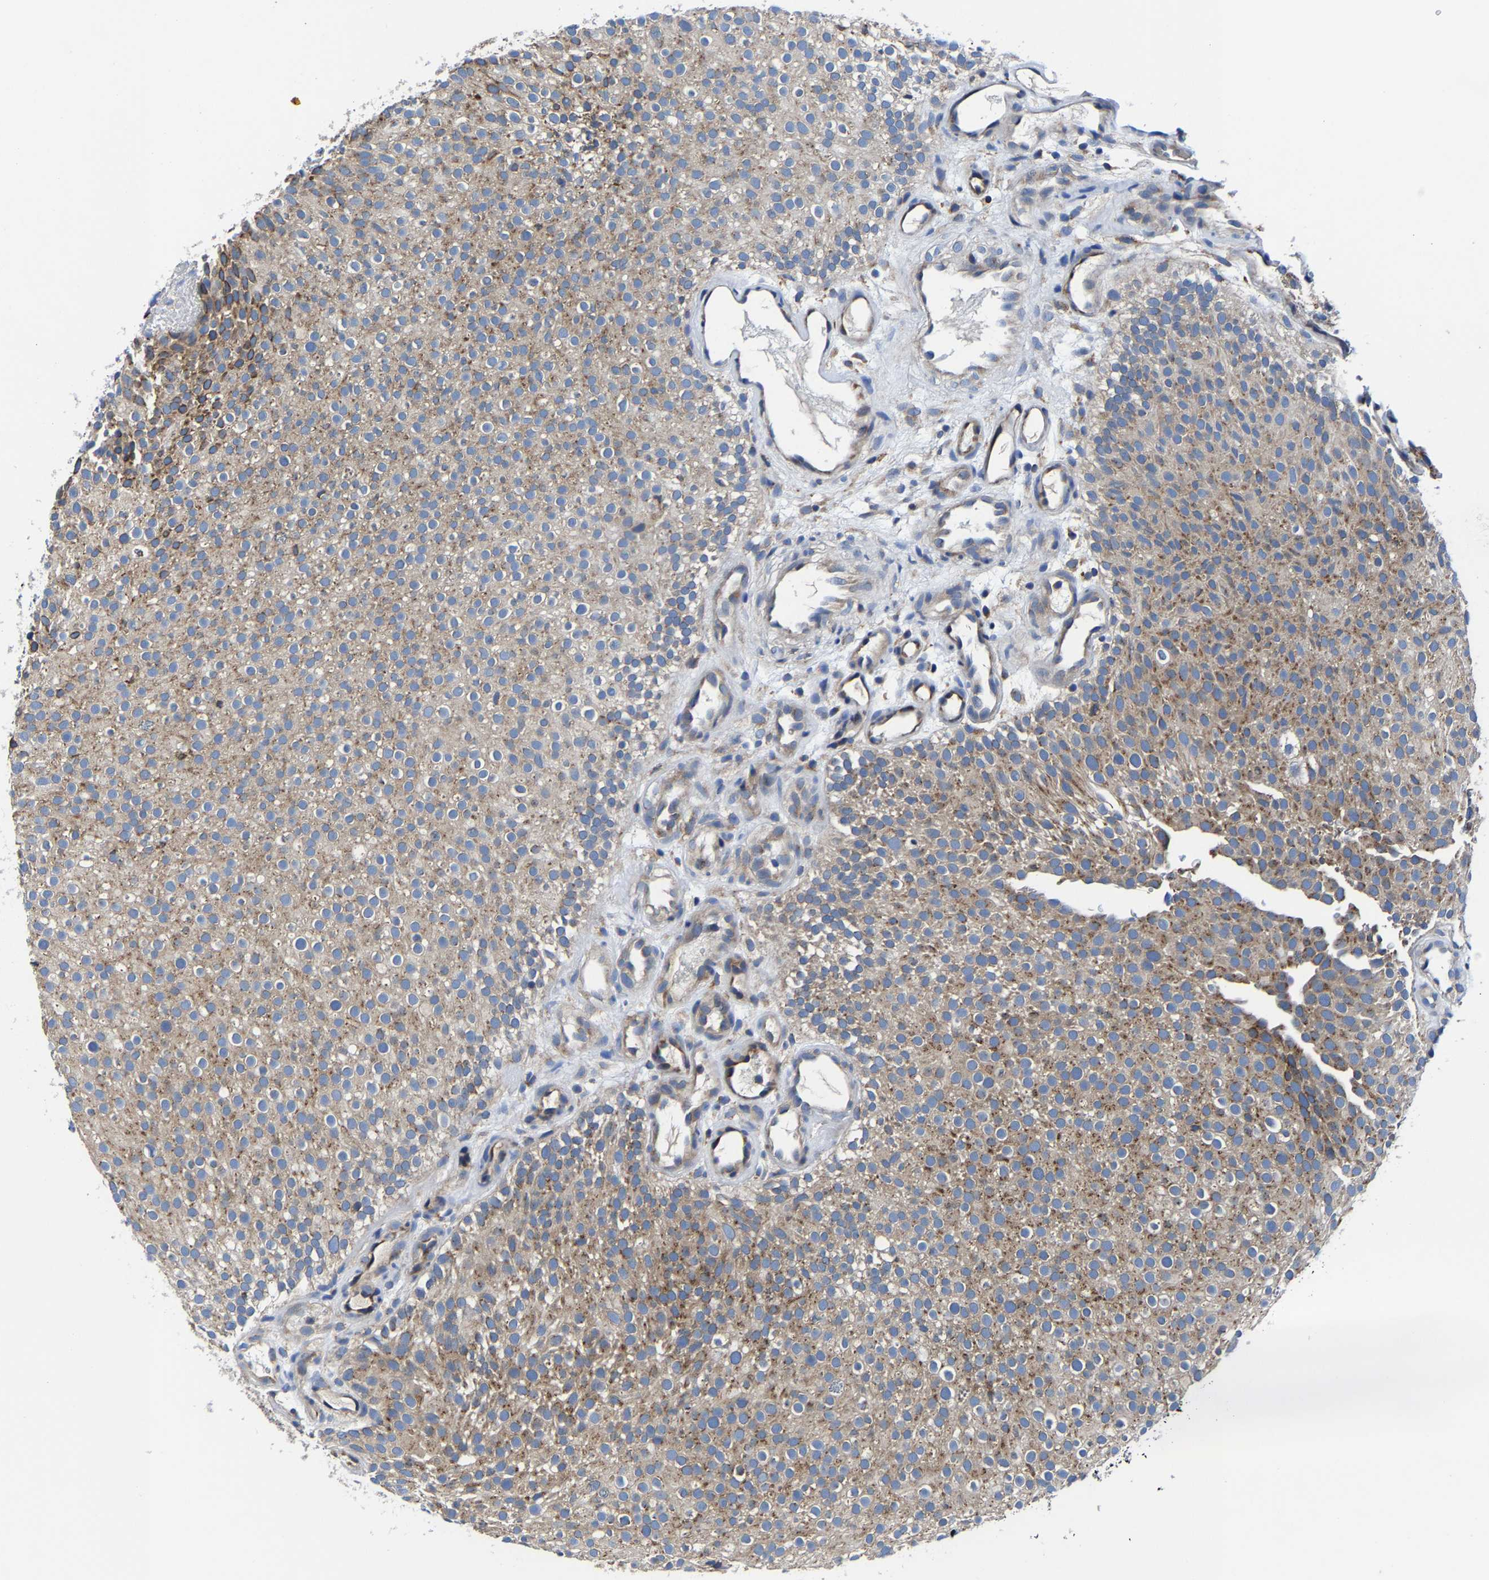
{"staining": {"intensity": "strong", "quantity": "<25%", "location": "cytoplasmic/membranous"}, "tissue": "urothelial cancer", "cell_type": "Tumor cells", "image_type": "cancer", "snomed": [{"axis": "morphology", "description": "Urothelial carcinoma, Low grade"}, {"axis": "topography", "description": "Urinary bladder"}], "caption": "Tumor cells display medium levels of strong cytoplasmic/membranous expression in about <25% of cells in human urothelial cancer. (DAB = brown stain, brightfield microscopy at high magnification).", "gene": "EBAG9", "patient": {"sex": "male", "age": 78}}